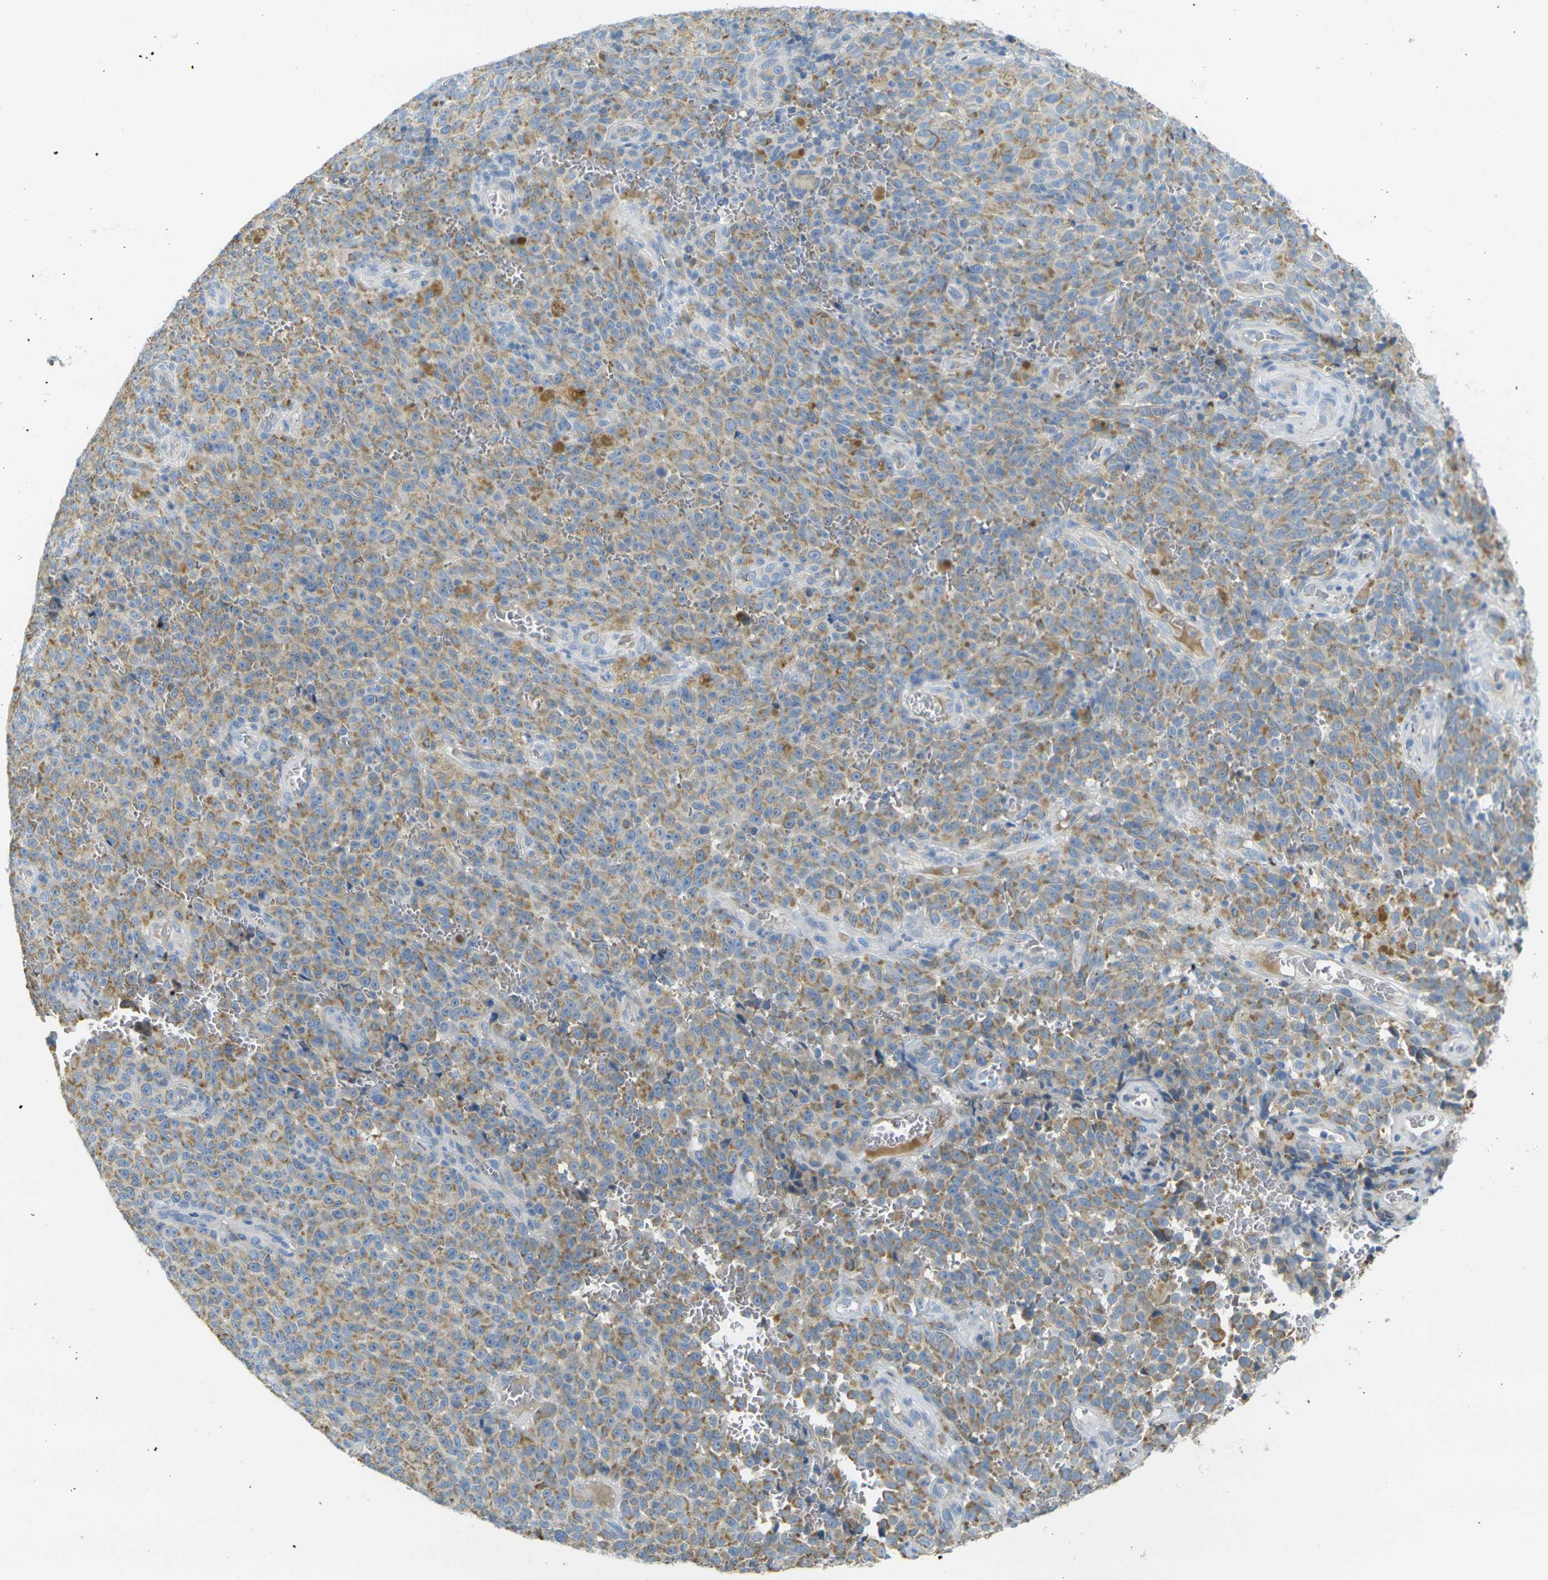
{"staining": {"intensity": "weak", "quantity": "25%-75%", "location": "cytoplasmic/membranous"}, "tissue": "melanoma", "cell_type": "Tumor cells", "image_type": "cancer", "snomed": [{"axis": "morphology", "description": "Malignant melanoma, NOS"}, {"axis": "topography", "description": "Skin"}], "caption": "An image showing weak cytoplasmic/membranous positivity in approximately 25%-75% of tumor cells in malignant melanoma, as visualized by brown immunohistochemical staining.", "gene": "PARD6B", "patient": {"sex": "female", "age": 82}}